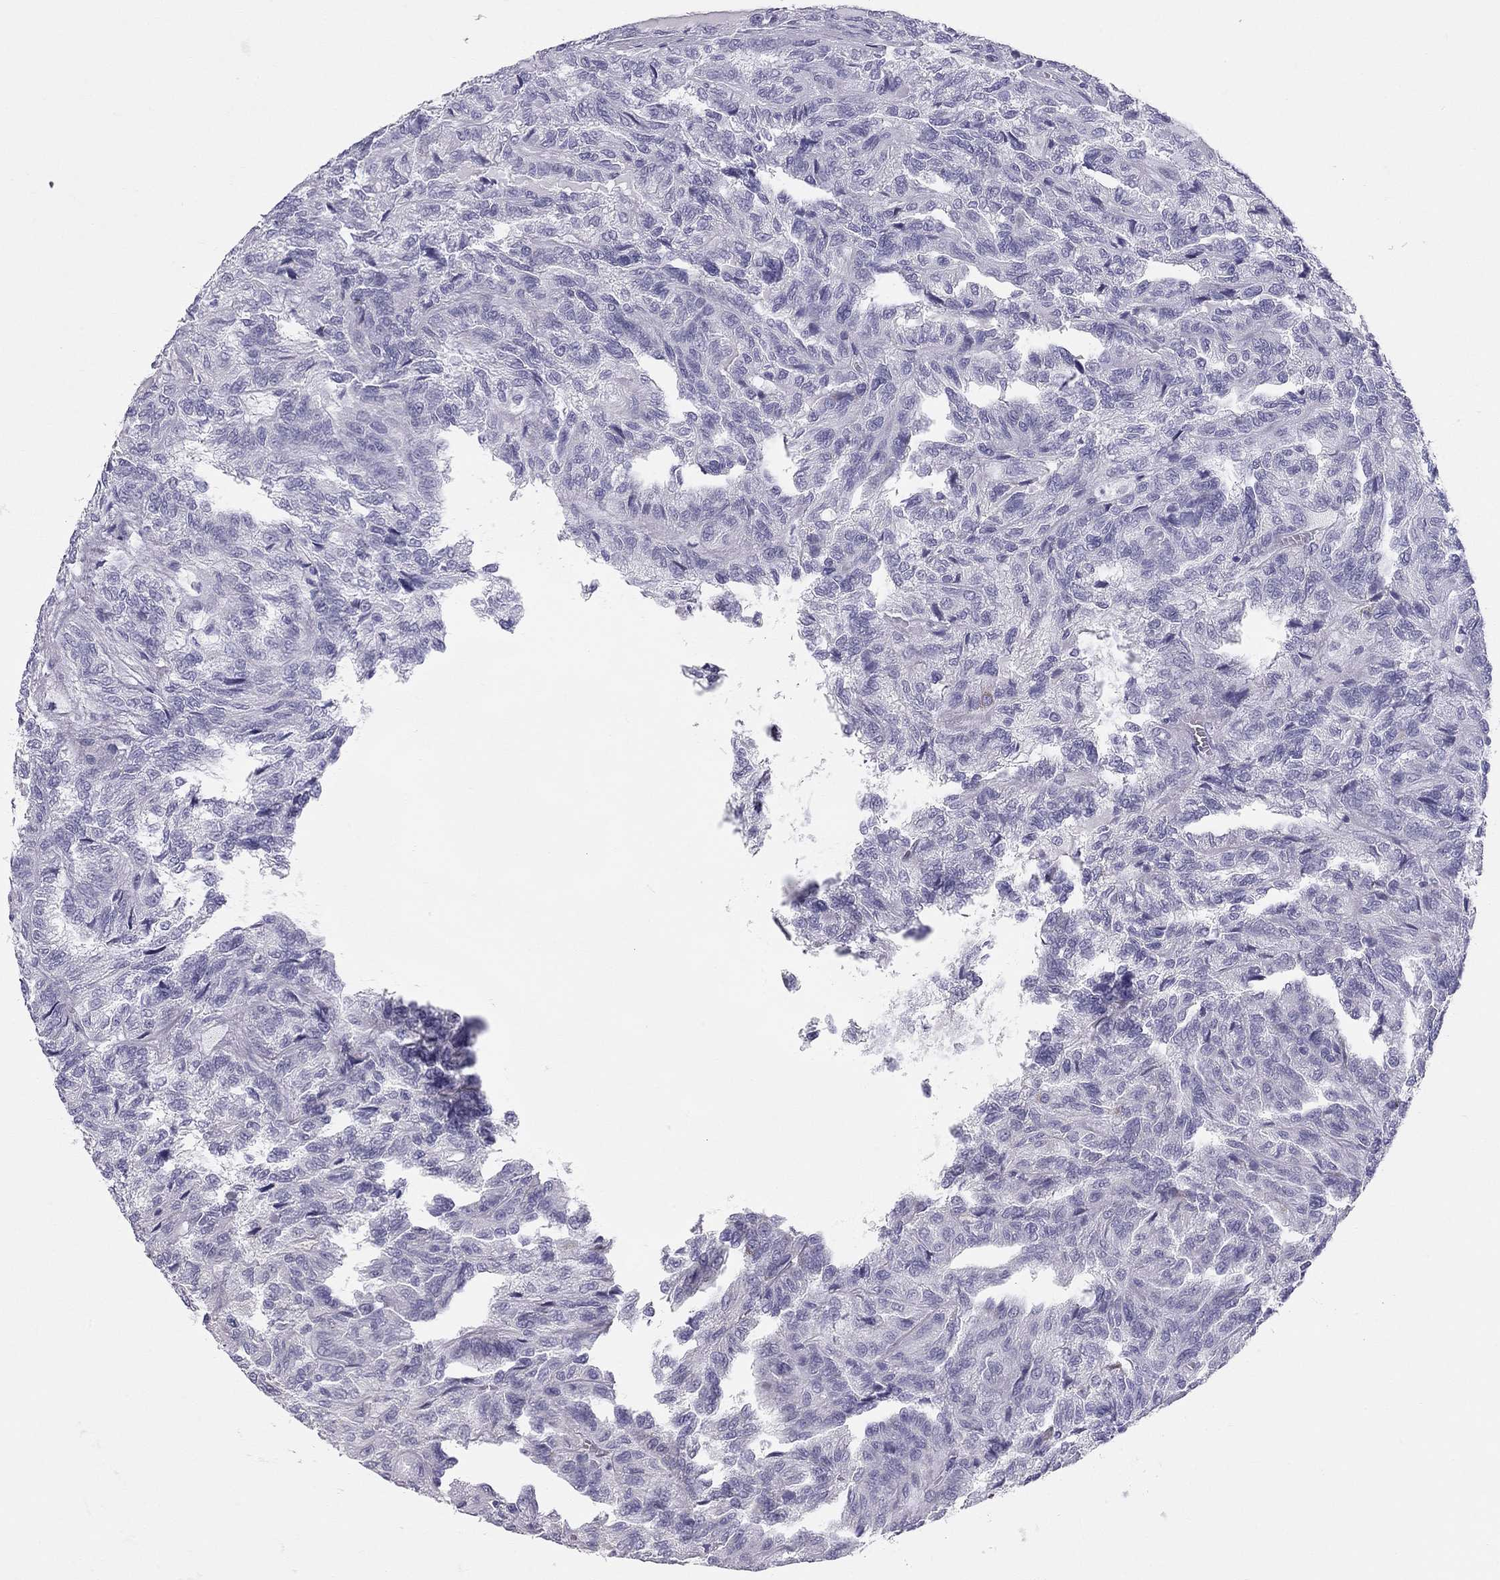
{"staining": {"intensity": "negative", "quantity": "none", "location": "none"}, "tissue": "renal cancer", "cell_type": "Tumor cells", "image_type": "cancer", "snomed": [{"axis": "morphology", "description": "Adenocarcinoma, NOS"}, {"axis": "topography", "description": "Kidney"}], "caption": "Tumor cells show no significant staining in renal cancer.", "gene": "TRPM3", "patient": {"sex": "male", "age": 79}}